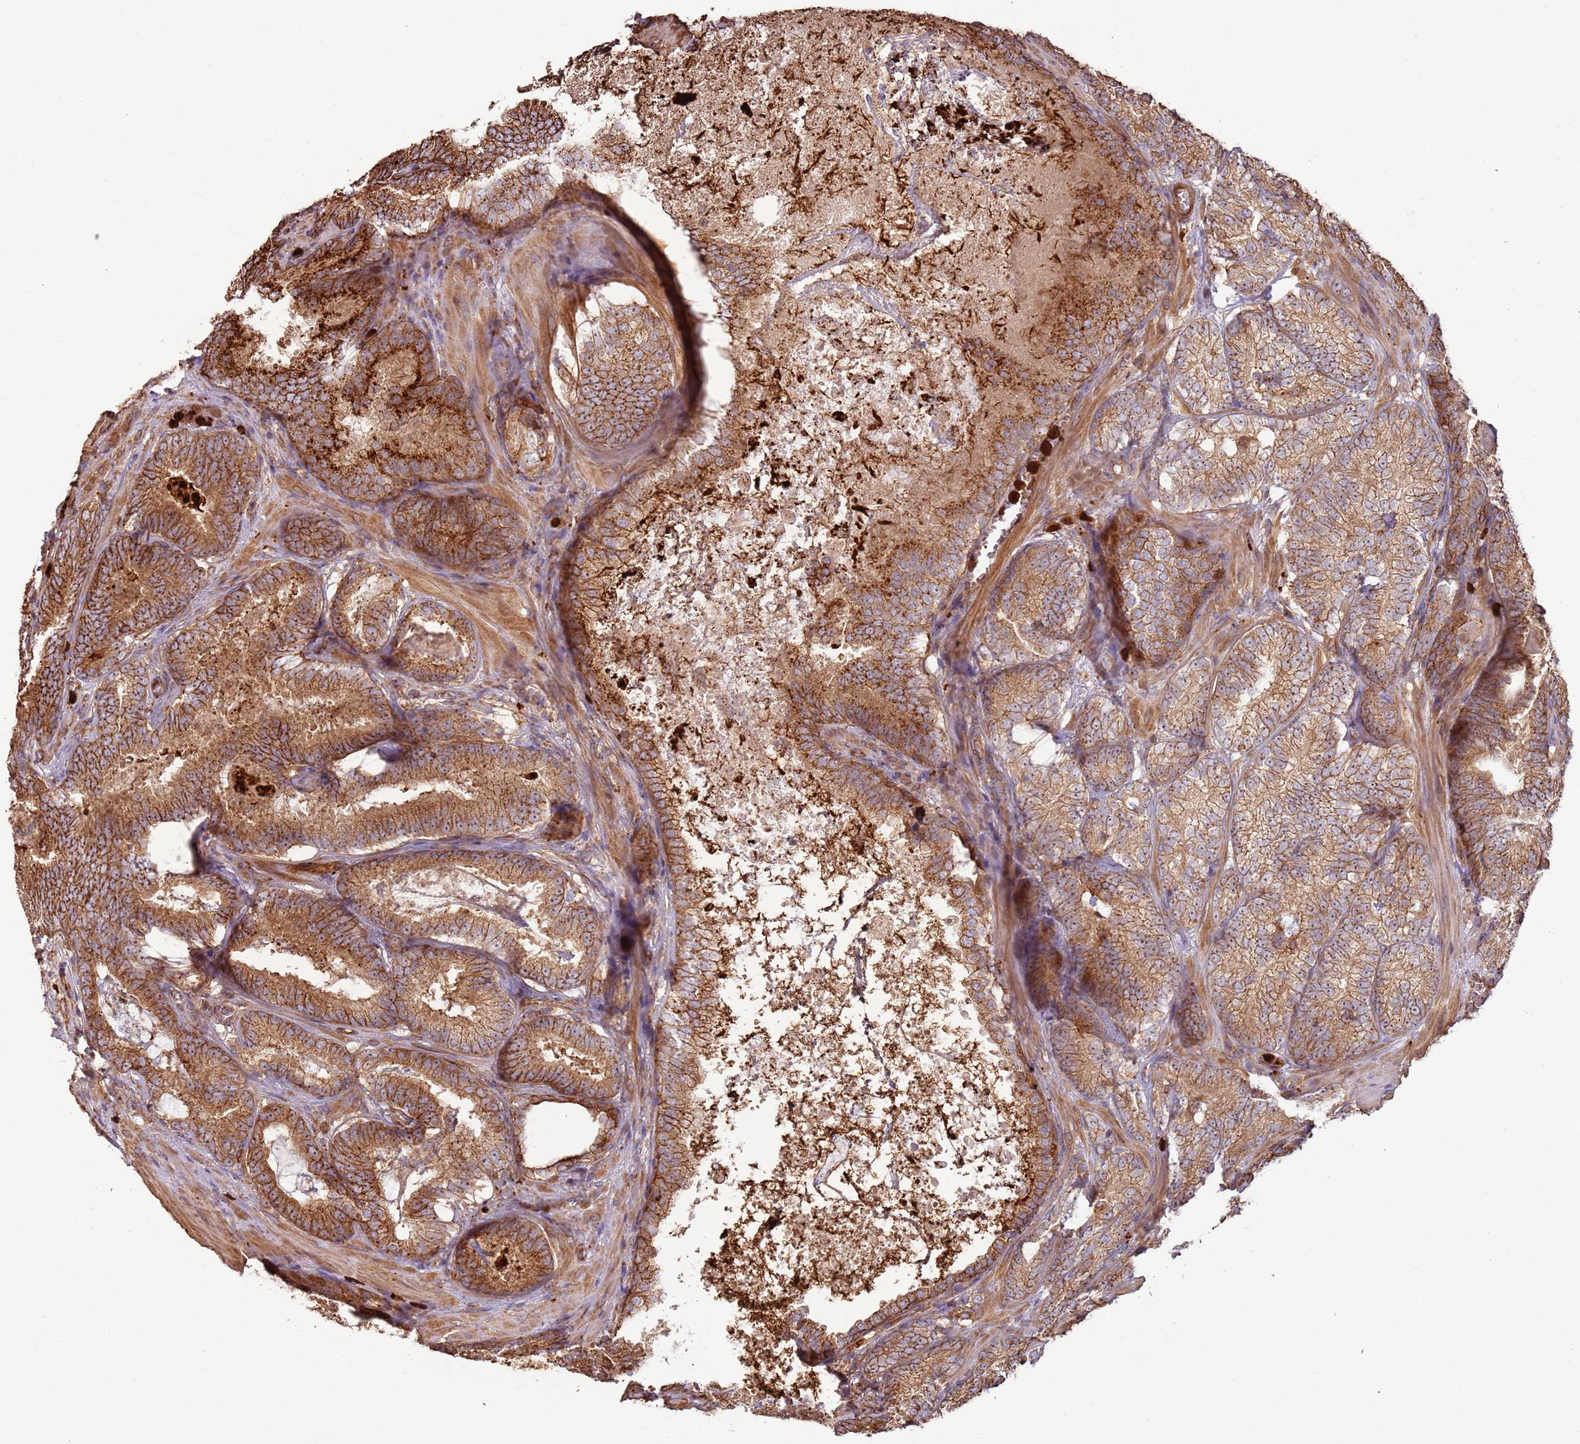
{"staining": {"intensity": "moderate", "quantity": ">75%", "location": "cytoplasmic/membranous"}, "tissue": "prostate cancer", "cell_type": "Tumor cells", "image_type": "cancer", "snomed": [{"axis": "morphology", "description": "Adenocarcinoma, High grade"}, {"axis": "topography", "description": "Prostate"}], "caption": "A brown stain highlights moderate cytoplasmic/membranous staining of a protein in human prostate cancer tumor cells. The staining was performed using DAB to visualize the protein expression in brown, while the nuclei were stained in blue with hematoxylin (Magnification: 20x).", "gene": "NDUFAF4", "patient": {"sex": "male", "age": 66}}